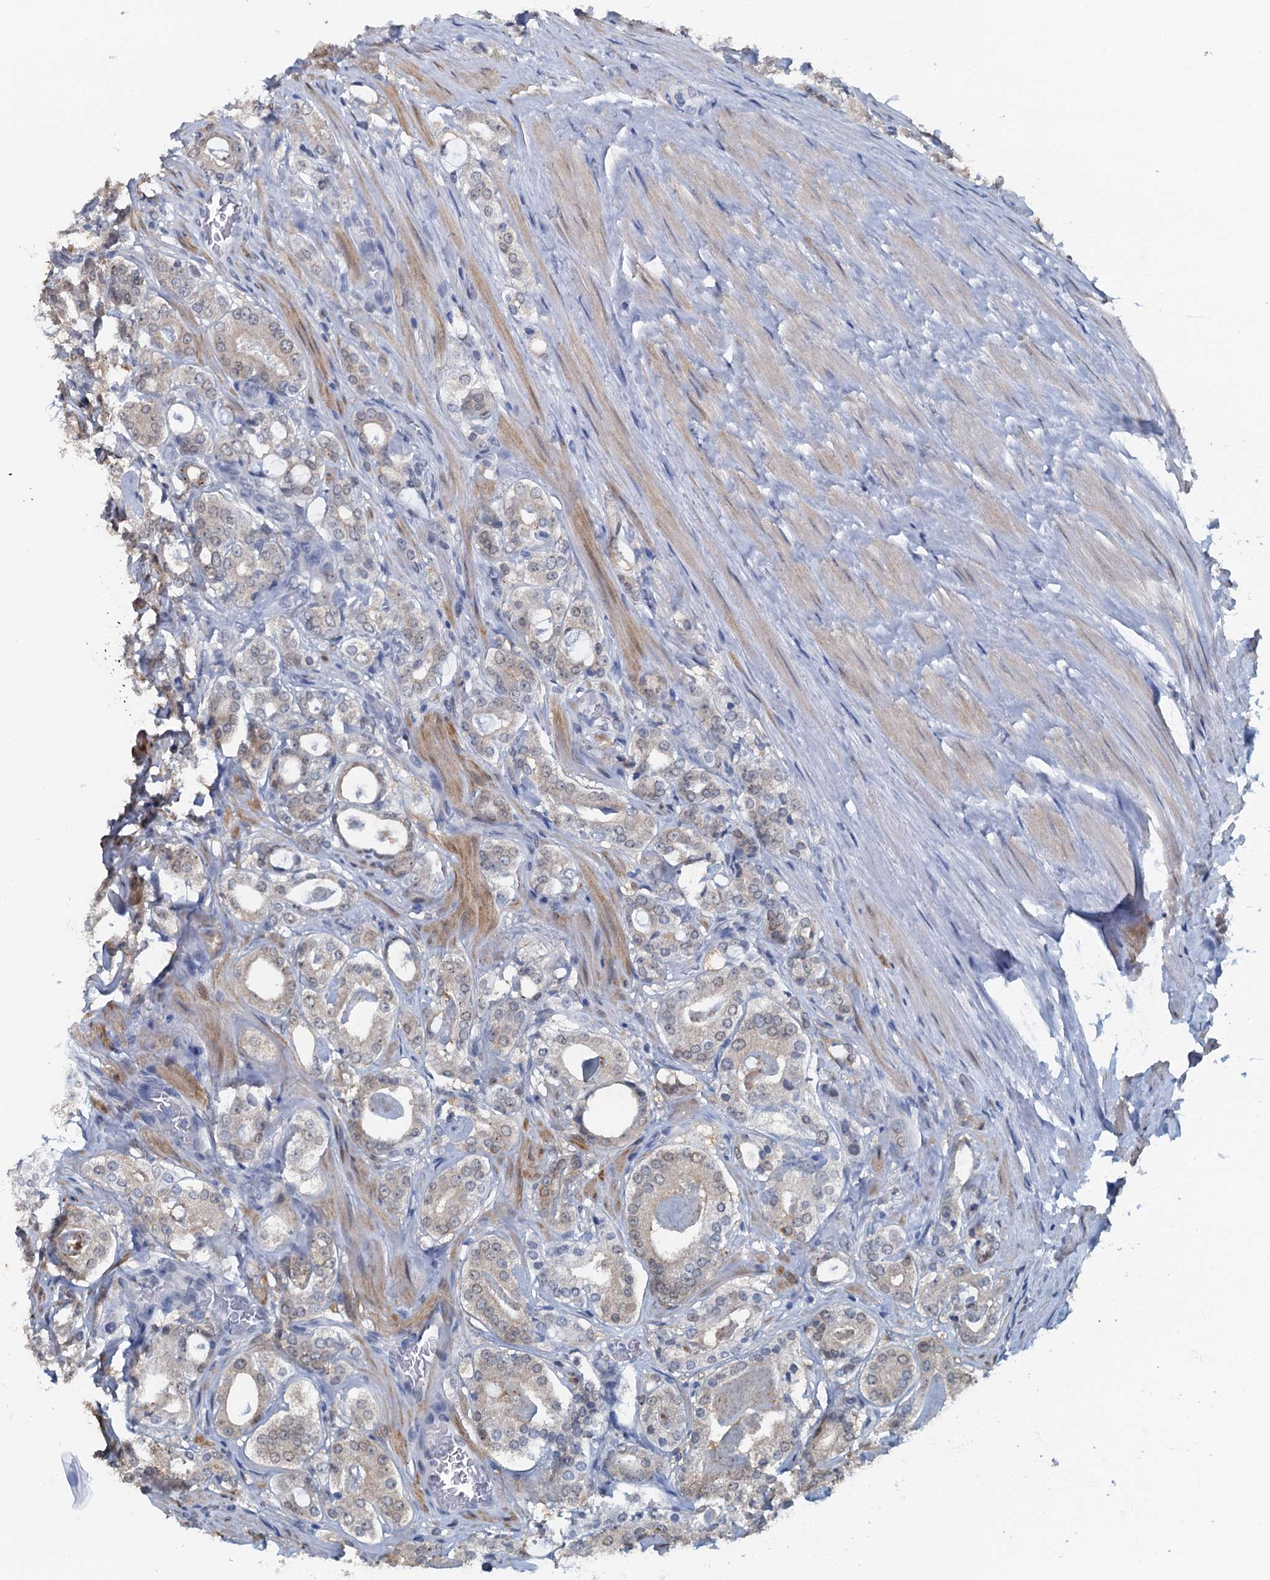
{"staining": {"intensity": "negative", "quantity": "none", "location": "none"}, "tissue": "prostate cancer", "cell_type": "Tumor cells", "image_type": "cancer", "snomed": [{"axis": "morphology", "description": "Adenocarcinoma, High grade"}, {"axis": "topography", "description": "Prostate"}], "caption": "Immunohistochemical staining of high-grade adenocarcinoma (prostate) shows no significant positivity in tumor cells. (Stains: DAB (3,3'-diaminobenzidine) immunohistochemistry (IHC) with hematoxylin counter stain, Microscopy: brightfield microscopy at high magnification).", "gene": "AHCY", "patient": {"sex": "male", "age": 63}}